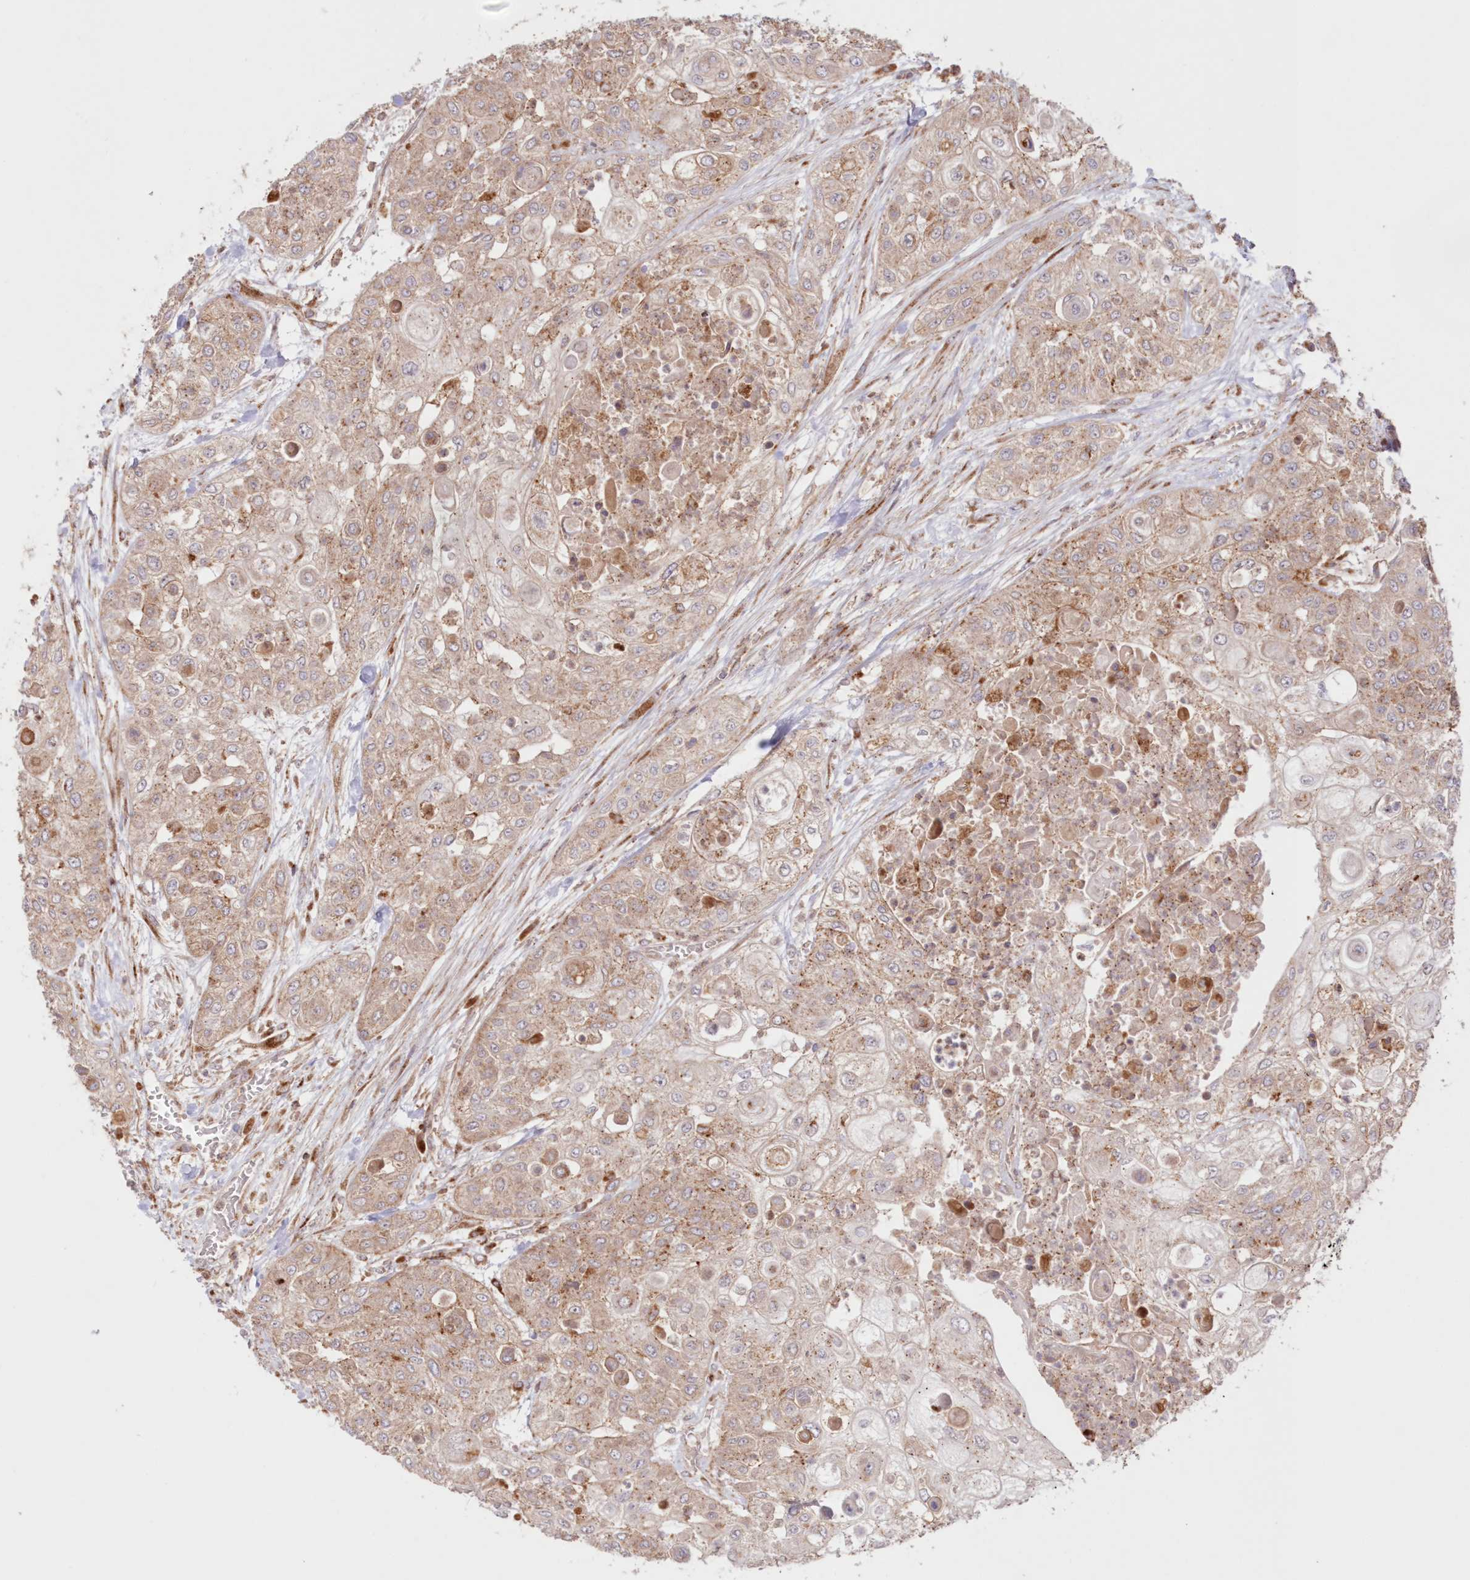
{"staining": {"intensity": "weak", "quantity": ">75%", "location": "cytoplasmic/membranous"}, "tissue": "urothelial cancer", "cell_type": "Tumor cells", "image_type": "cancer", "snomed": [{"axis": "morphology", "description": "Urothelial carcinoma, High grade"}, {"axis": "topography", "description": "Urinary bladder"}], "caption": "Immunohistochemistry histopathology image of neoplastic tissue: urothelial cancer stained using immunohistochemistry (IHC) displays low levels of weak protein expression localized specifically in the cytoplasmic/membranous of tumor cells, appearing as a cytoplasmic/membranous brown color.", "gene": "ABCC3", "patient": {"sex": "female", "age": 79}}